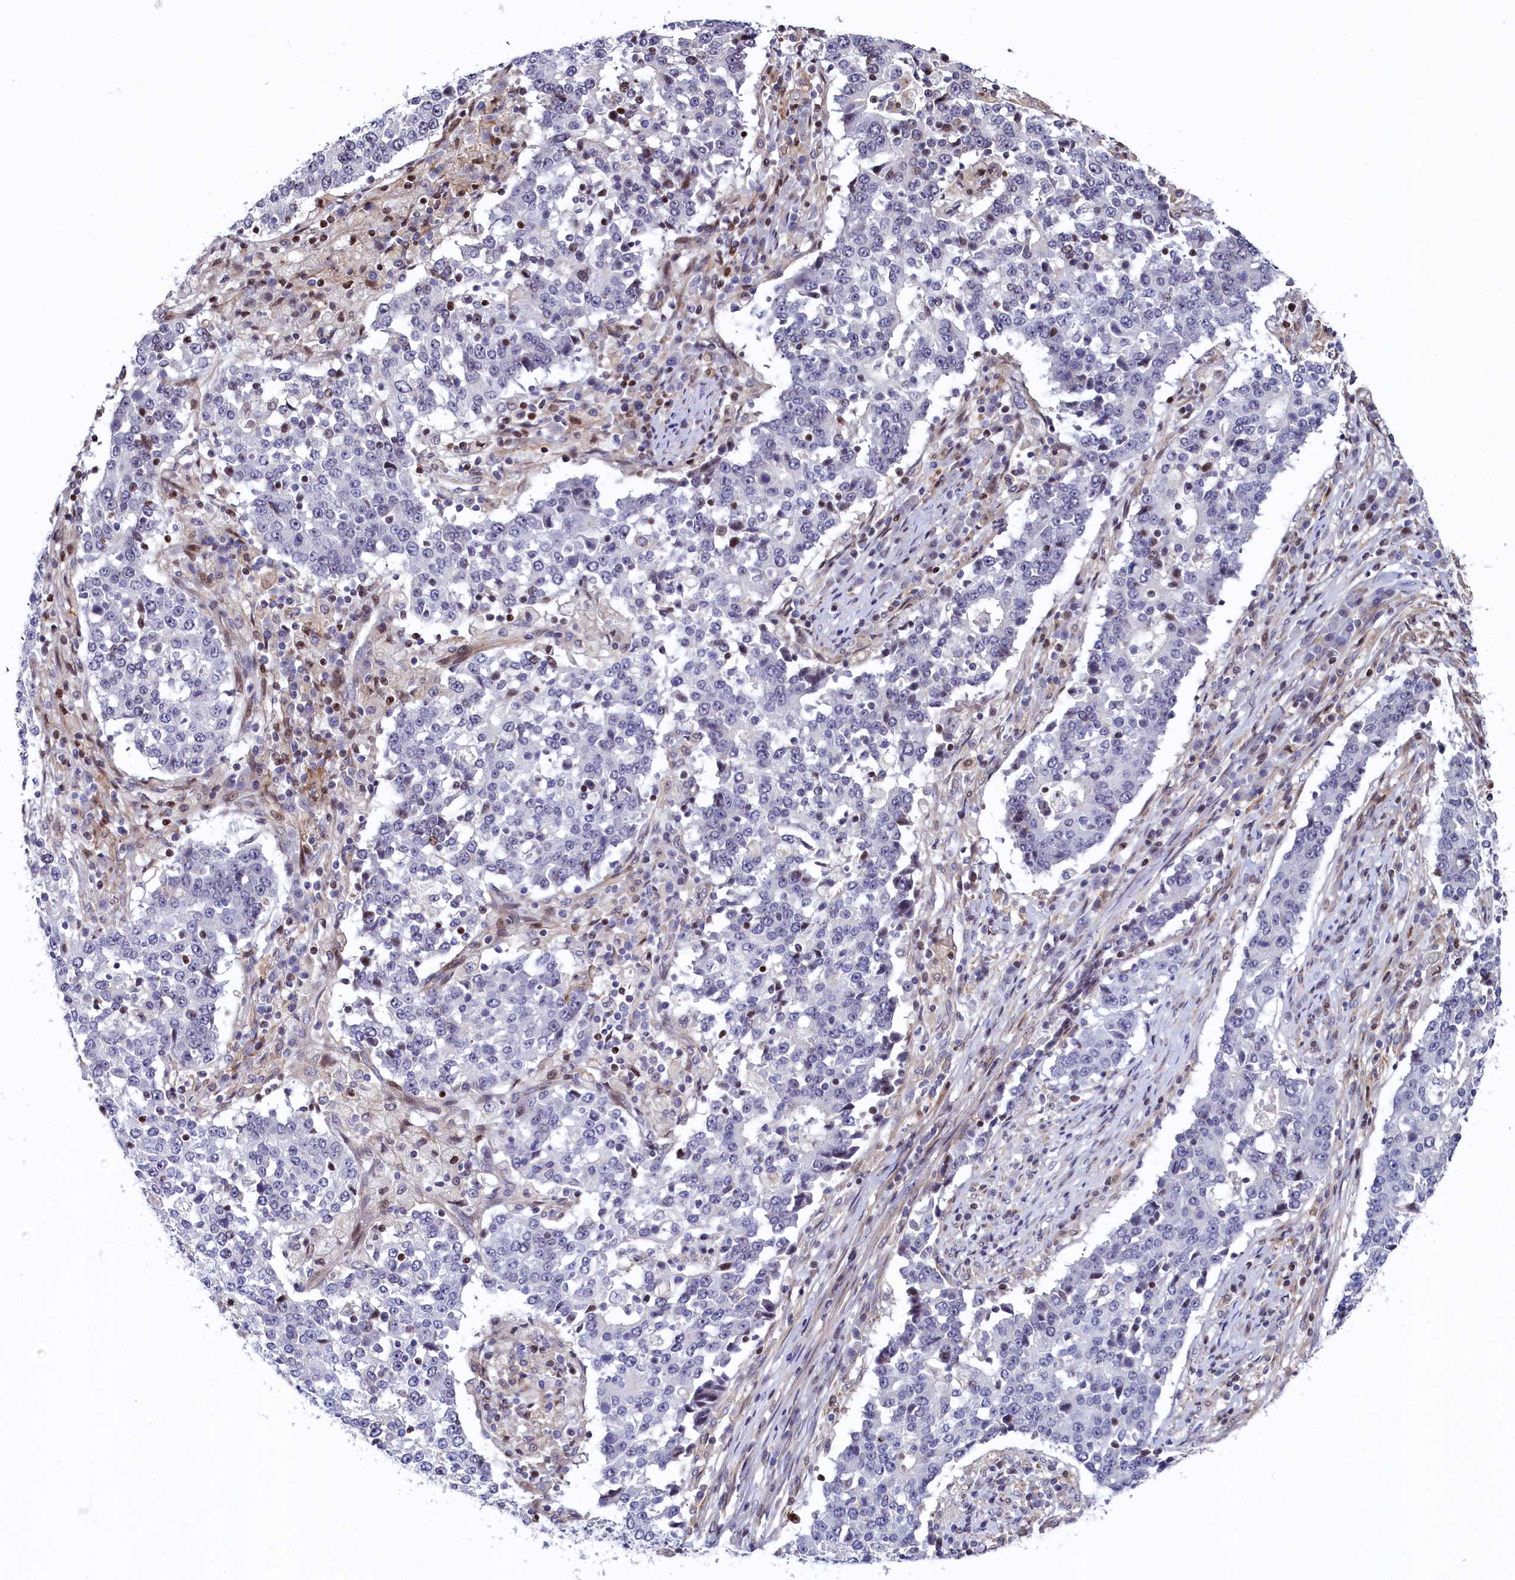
{"staining": {"intensity": "negative", "quantity": "none", "location": "none"}, "tissue": "stomach cancer", "cell_type": "Tumor cells", "image_type": "cancer", "snomed": [{"axis": "morphology", "description": "Adenocarcinoma, NOS"}, {"axis": "topography", "description": "Stomach"}], "caption": "Image shows no protein staining in tumor cells of stomach cancer (adenocarcinoma) tissue. (Stains: DAB (3,3'-diaminobenzidine) immunohistochemistry with hematoxylin counter stain, Microscopy: brightfield microscopy at high magnification).", "gene": "TGDS", "patient": {"sex": "male", "age": 59}}